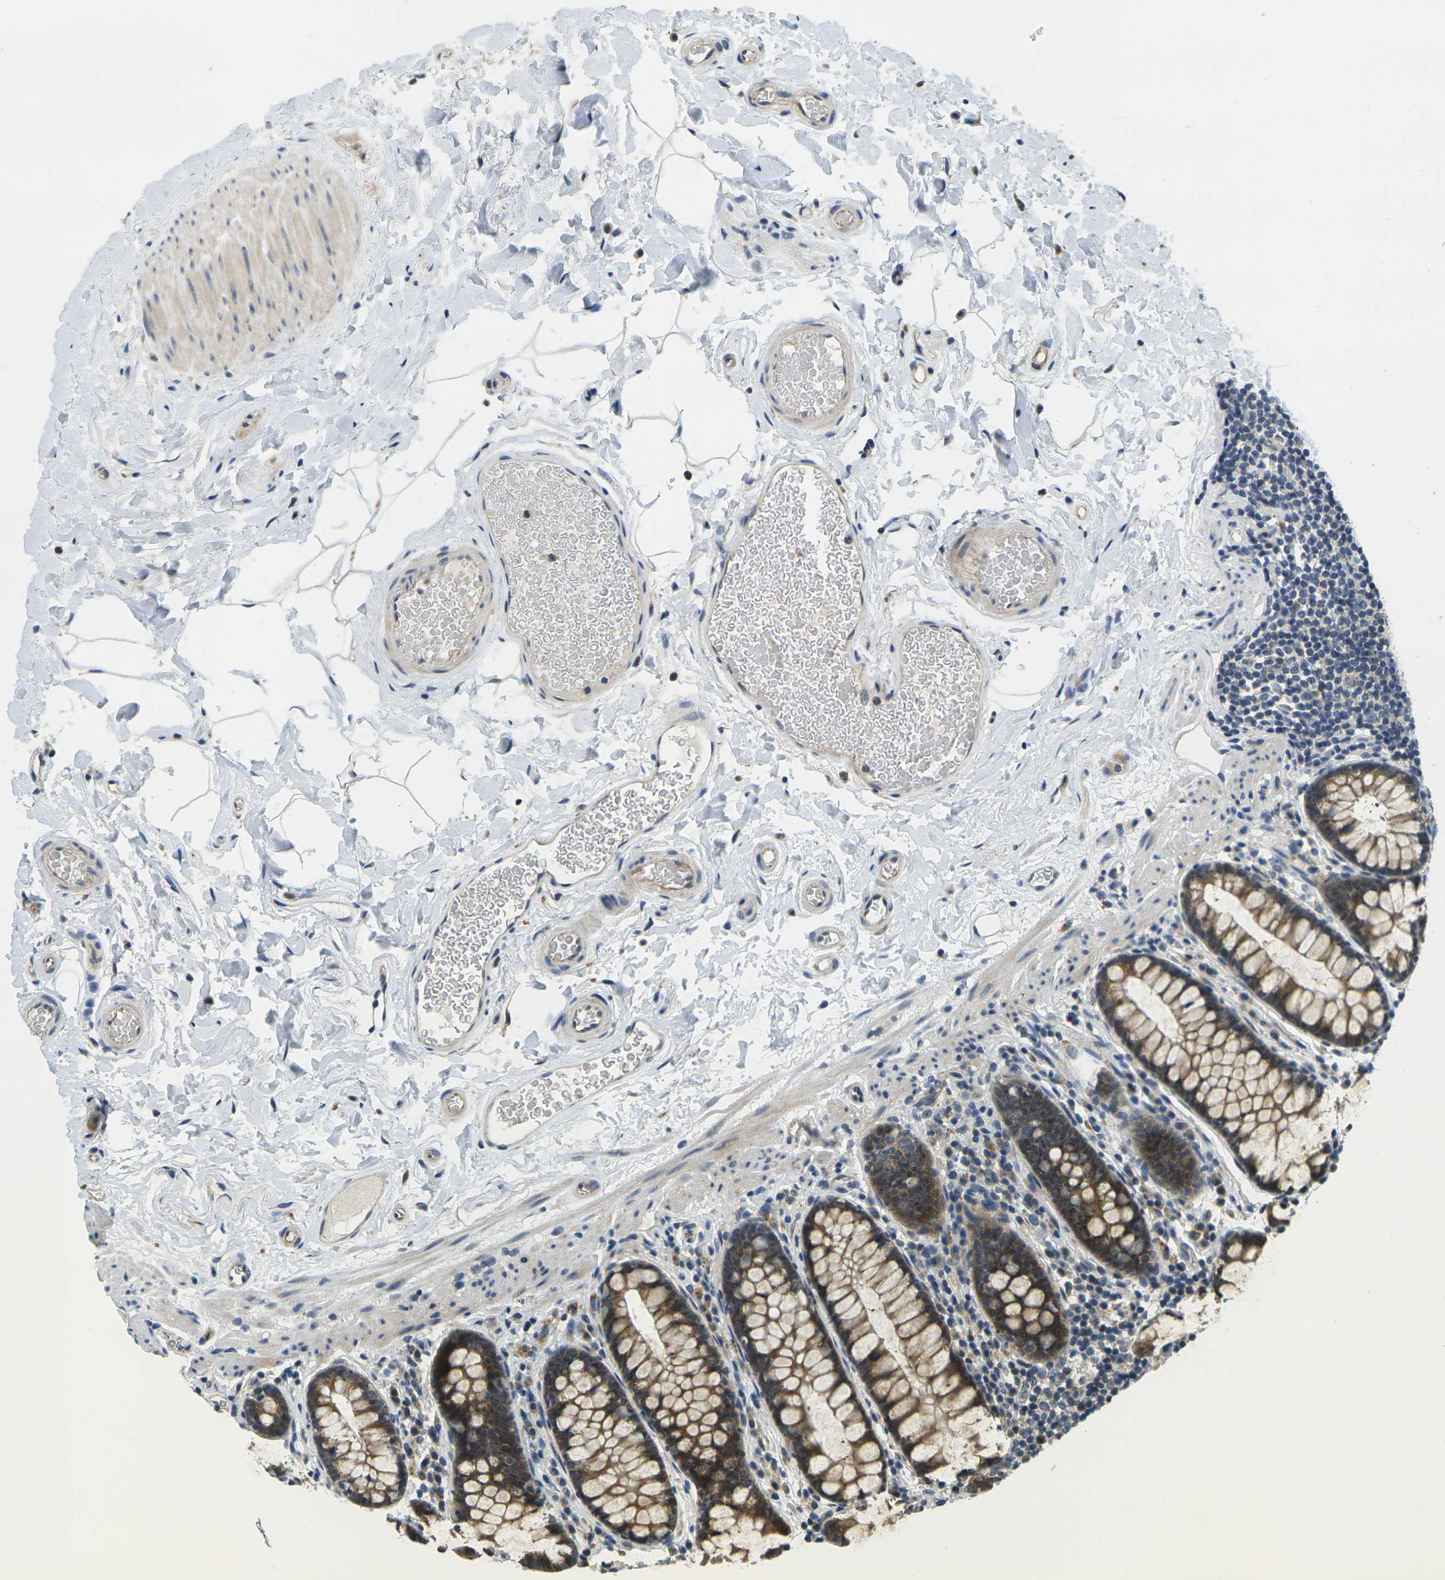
{"staining": {"intensity": "weak", "quantity": ">75%", "location": "cytoplasmic/membranous"}, "tissue": "colon", "cell_type": "Endothelial cells", "image_type": "normal", "snomed": [{"axis": "morphology", "description": "Normal tissue, NOS"}, {"axis": "topography", "description": "Colon"}], "caption": "Endothelial cells show weak cytoplasmic/membranous positivity in approximately >75% of cells in normal colon.", "gene": "MINAR2", "patient": {"sex": "female", "age": 80}}